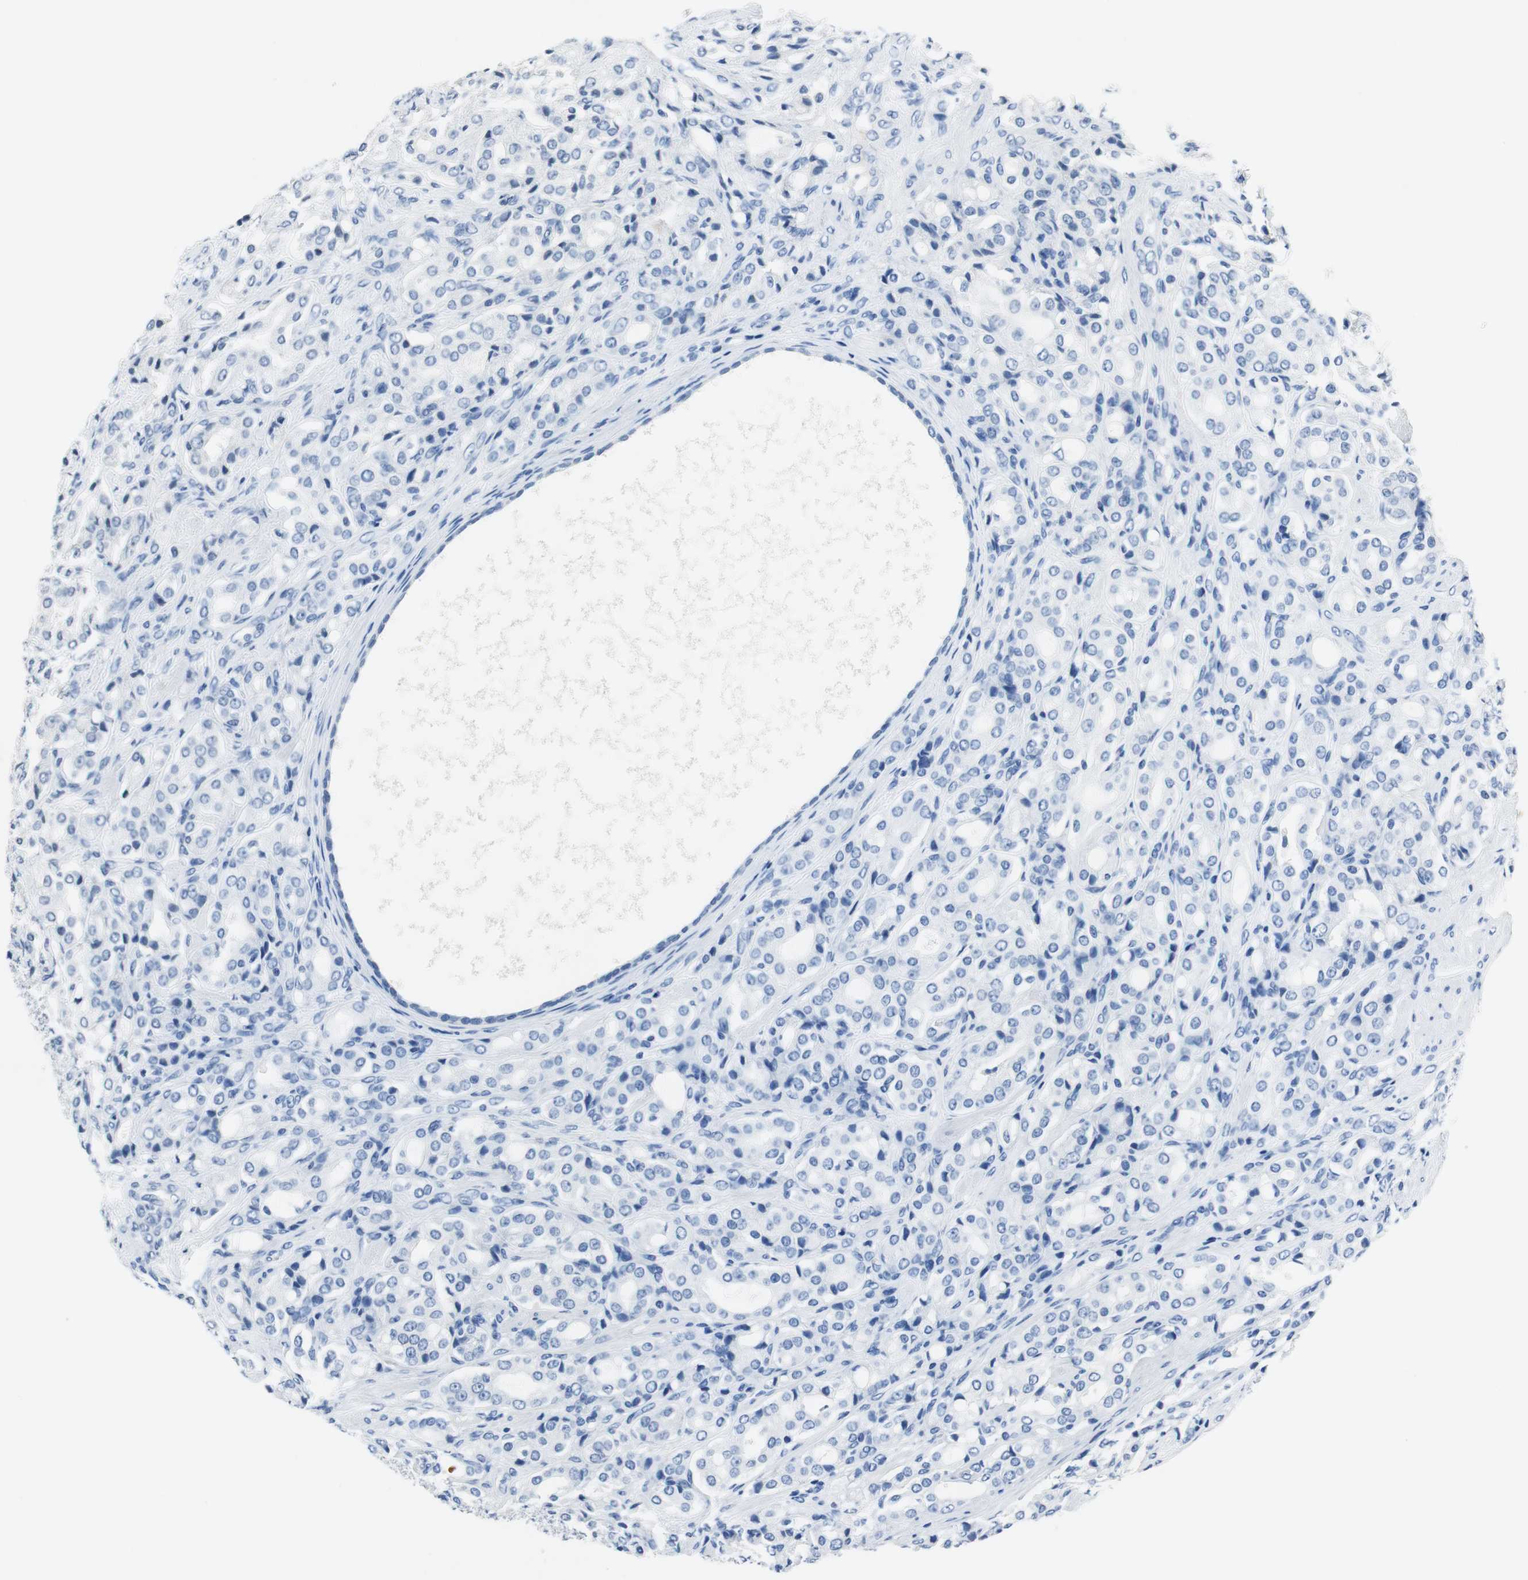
{"staining": {"intensity": "negative", "quantity": "none", "location": "none"}, "tissue": "prostate cancer", "cell_type": "Tumor cells", "image_type": "cancer", "snomed": [{"axis": "morphology", "description": "Adenocarcinoma, High grade"}, {"axis": "topography", "description": "Prostate"}], "caption": "Immunohistochemistry of human prostate cancer (adenocarcinoma (high-grade)) demonstrates no expression in tumor cells.", "gene": "ORM1", "patient": {"sex": "male", "age": 72}}